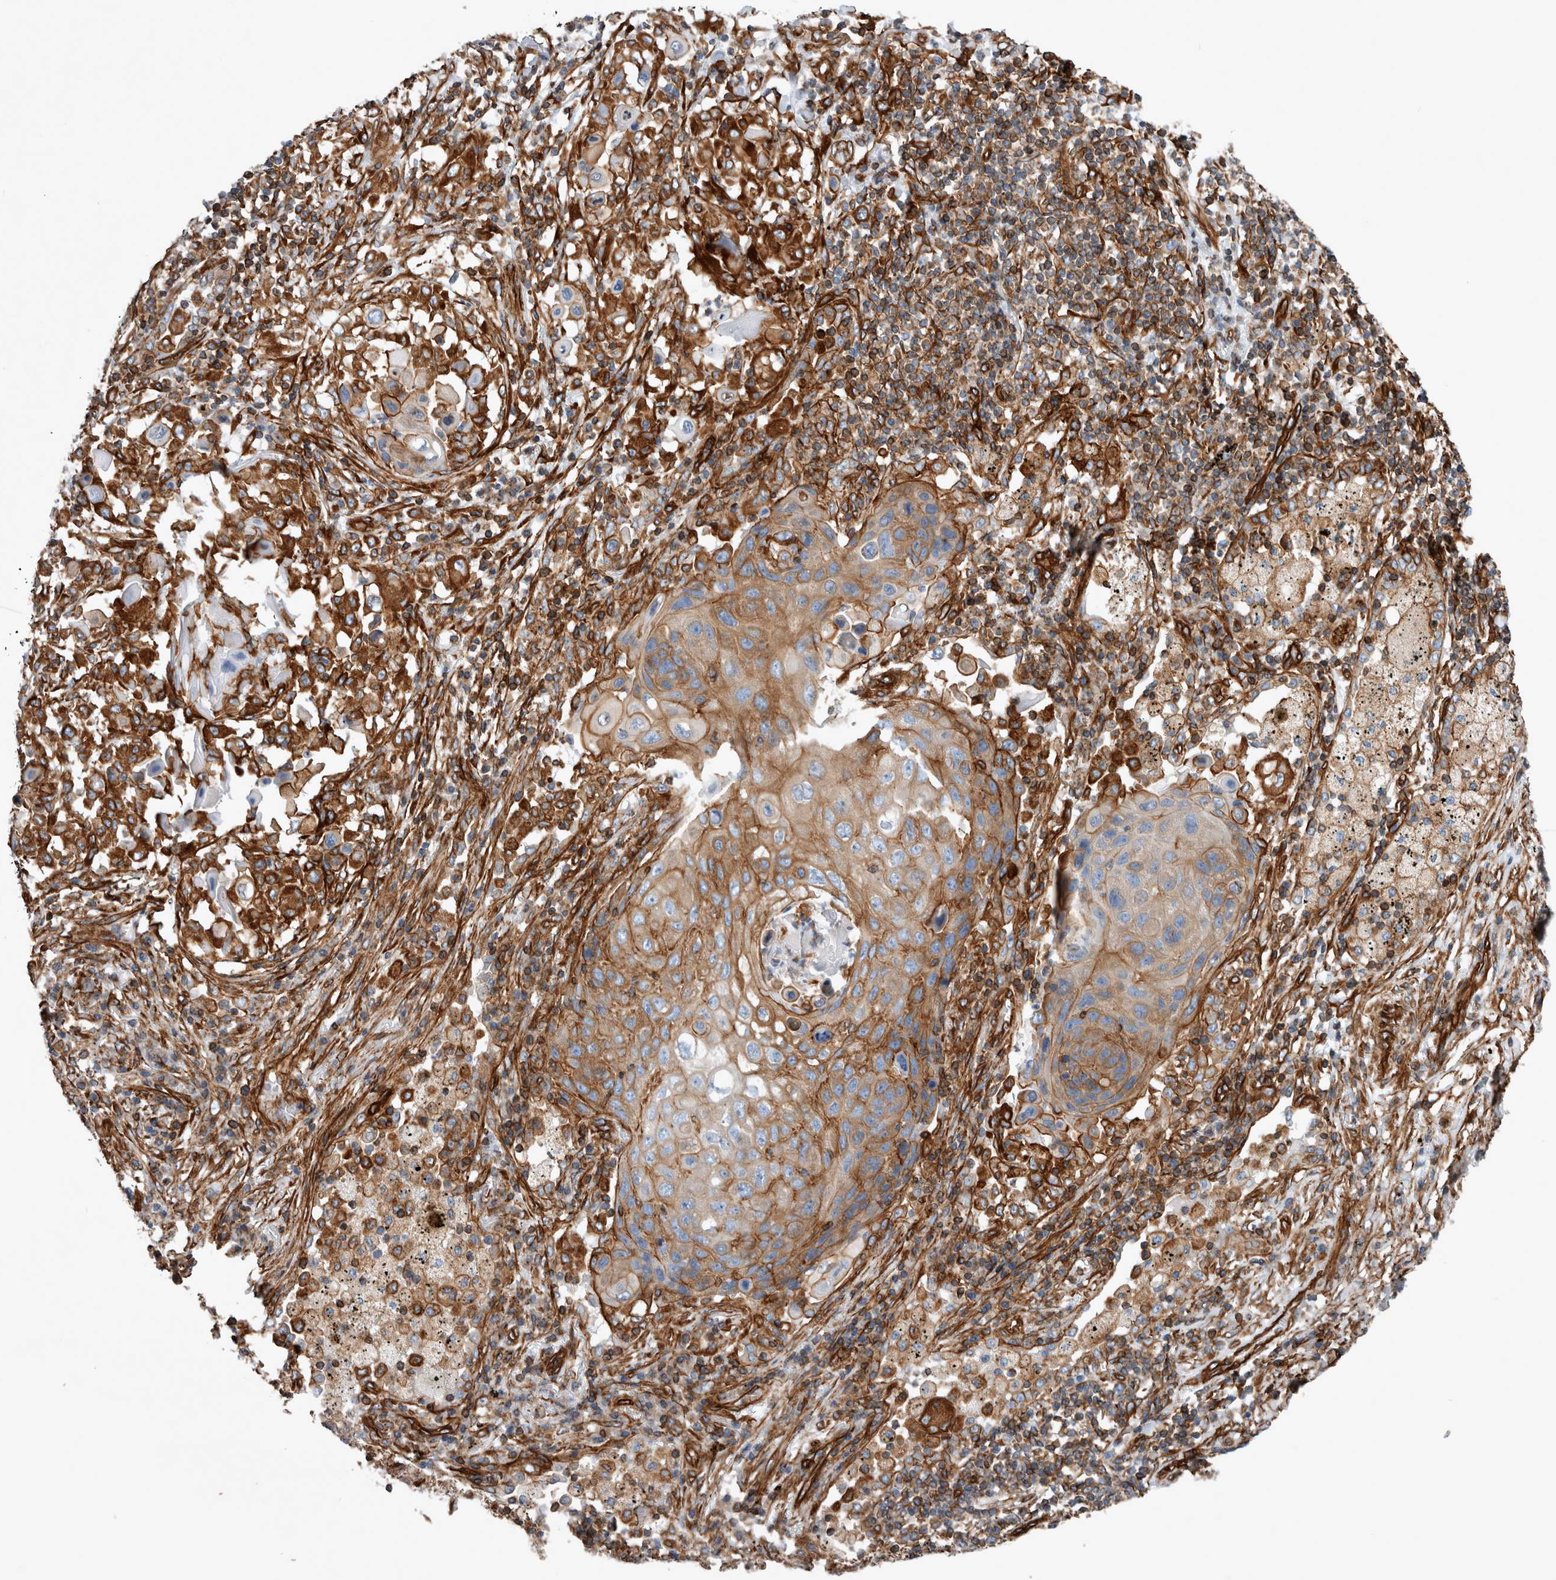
{"staining": {"intensity": "moderate", "quantity": ">75%", "location": "cytoplasmic/membranous"}, "tissue": "lung cancer", "cell_type": "Tumor cells", "image_type": "cancer", "snomed": [{"axis": "morphology", "description": "Squamous cell carcinoma, NOS"}, {"axis": "topography", "description": "Lung"}], "caption": "The photomicrograph exhibits staining of squamous cell carcinoma (lung), revealing moderate cytoplasmic/membranous protein expression (brown color) within tumor cells.", "gene": "PLEC", "patient": {"sex": "female", "age": 63}}